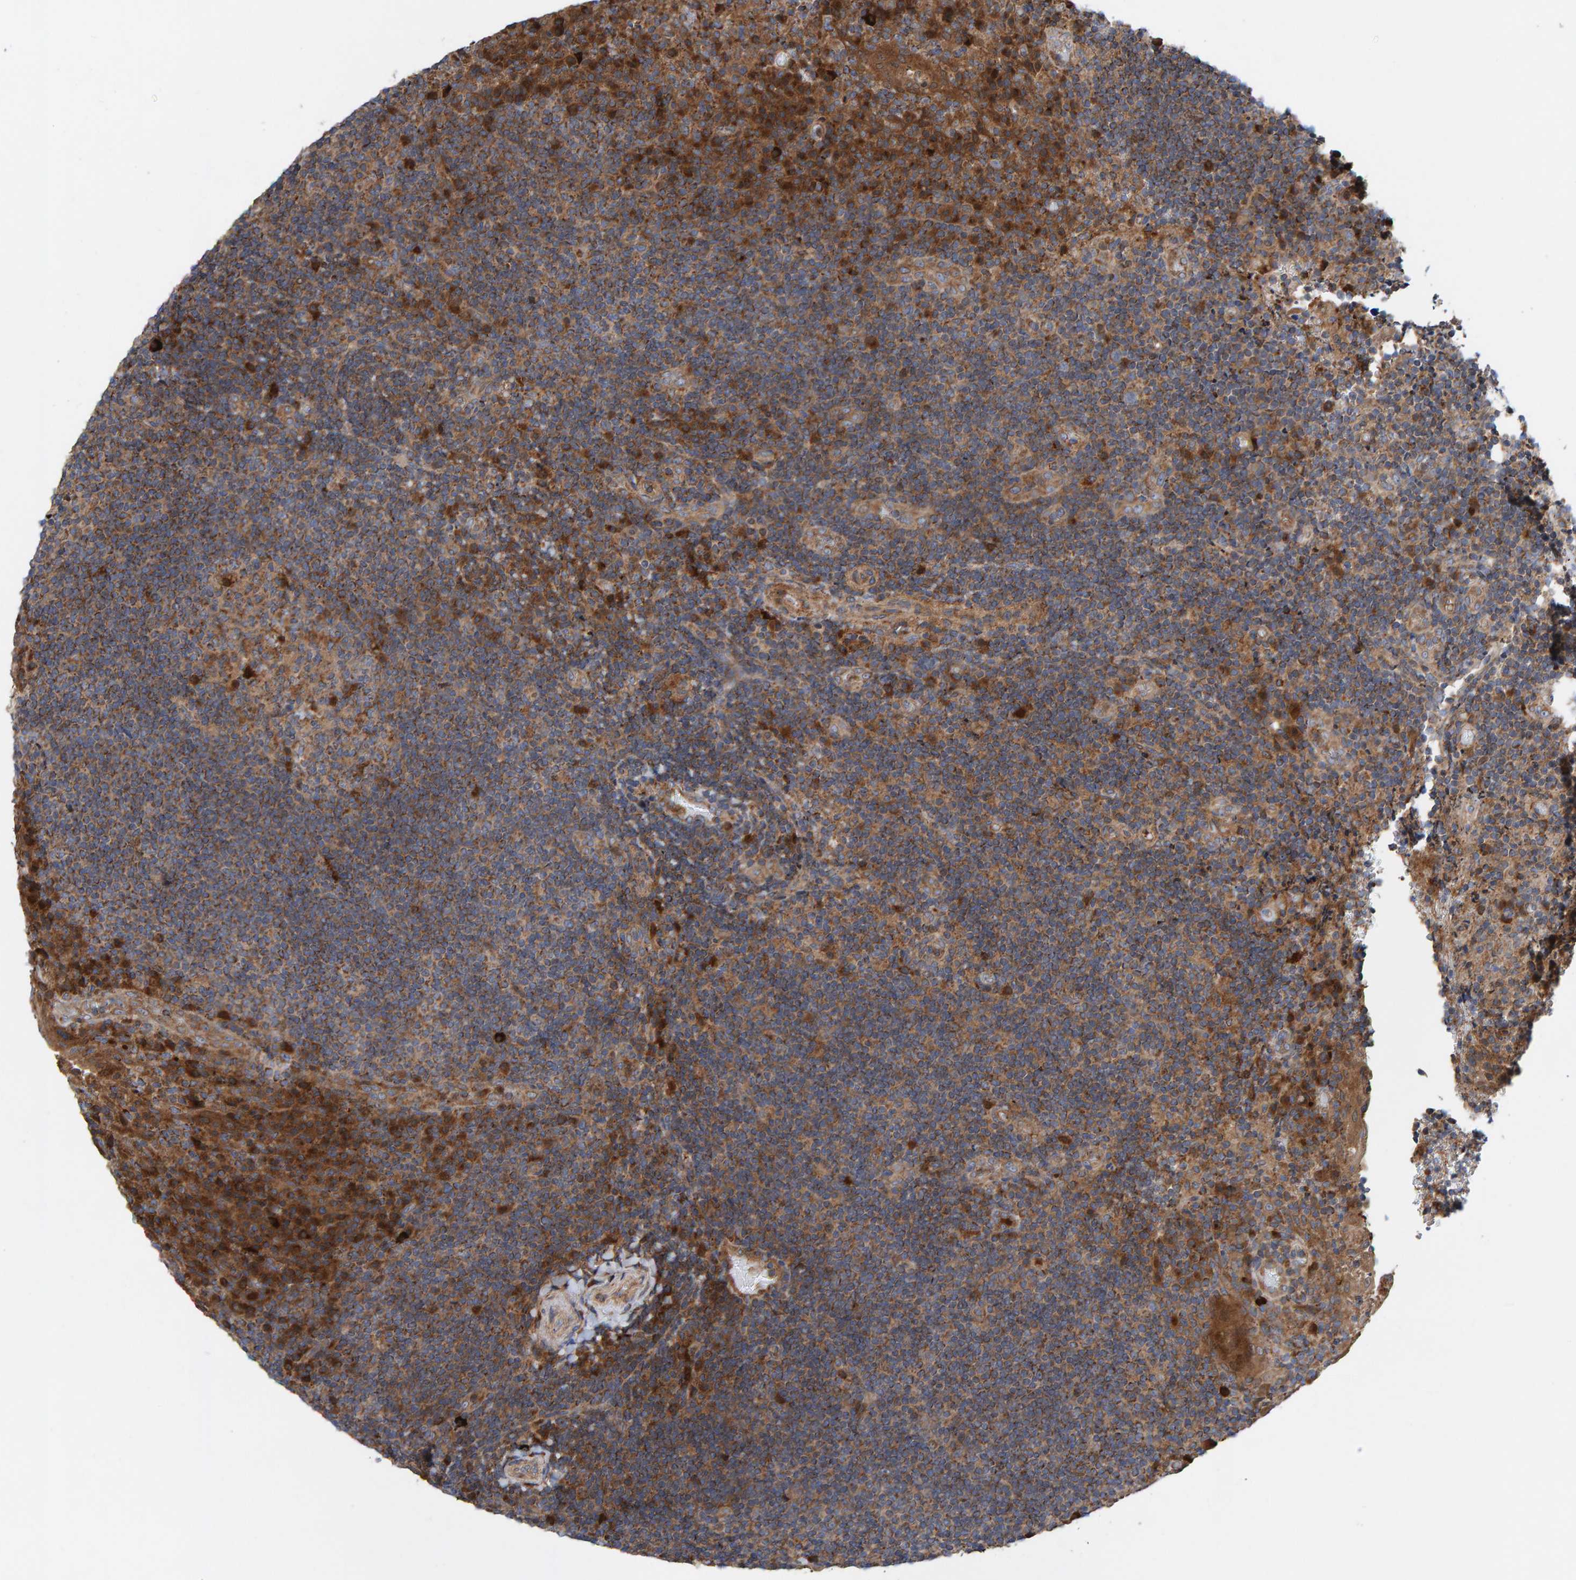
{"staining": {"intensity": "moderate", "quantity": "25%-75%", "location": "cytoplasmic/membranous"}, "tissue": "lymphoma", "cell_type": "Tumor cells", "image_type": "cancer", "snomed": [{"axis": "morphology", "description": "Malignant lymphoma, non-Hodgkin's type, High grade"}, {"axis": "topography", "description": "Tonsil"}], "caption": "This is a micrograph of IHC staining of lymphoma, which shows moderate positivity in the cytoplasmic/membranous of tumor cells.", "gene": "KIAA0753", "patient": {"sex": "female", "age": 36}}